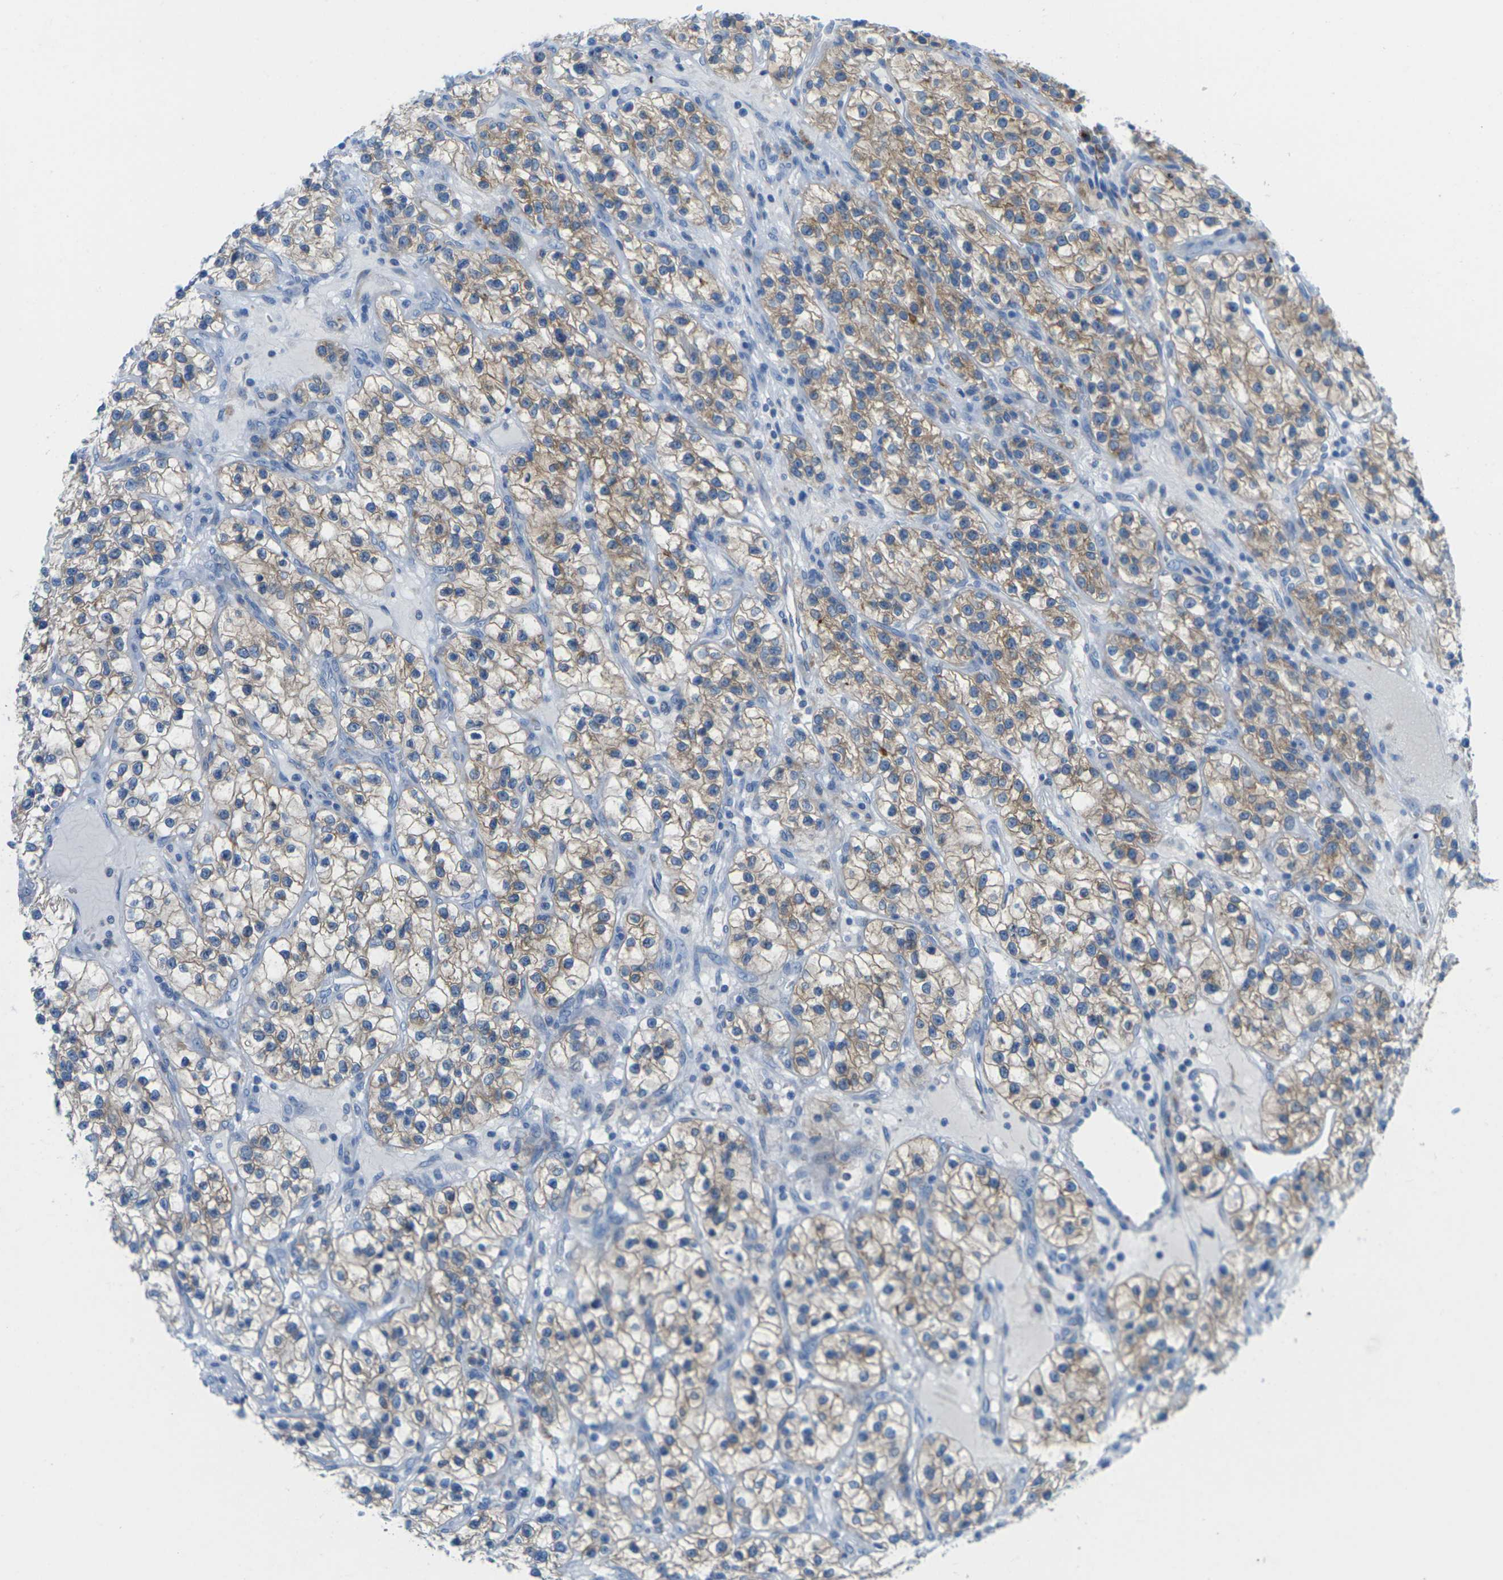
{"staining": {"intensity": "moderate", "quantity": "25%-75%", "location": "cytoplasmic/membranous"}, "tissue": "renal cancer", "cell_type": "Tumor cells", "image_type": "cancer", "snomed": [{"axis": "morphology", "description": "Adenocarcinoma, NOS"}, {"axis": "topography", "description": "Kidney"}], "caption": "Immunohistochemistry (IHC) of adenocarcinoma (renal) displays medium levels of moderate cytoplasmic/membranous positivity in approximately 25%-75% of tumor cells.", "gene": "SYNGR2", "patient": {"sex": "female", "age": 57}}